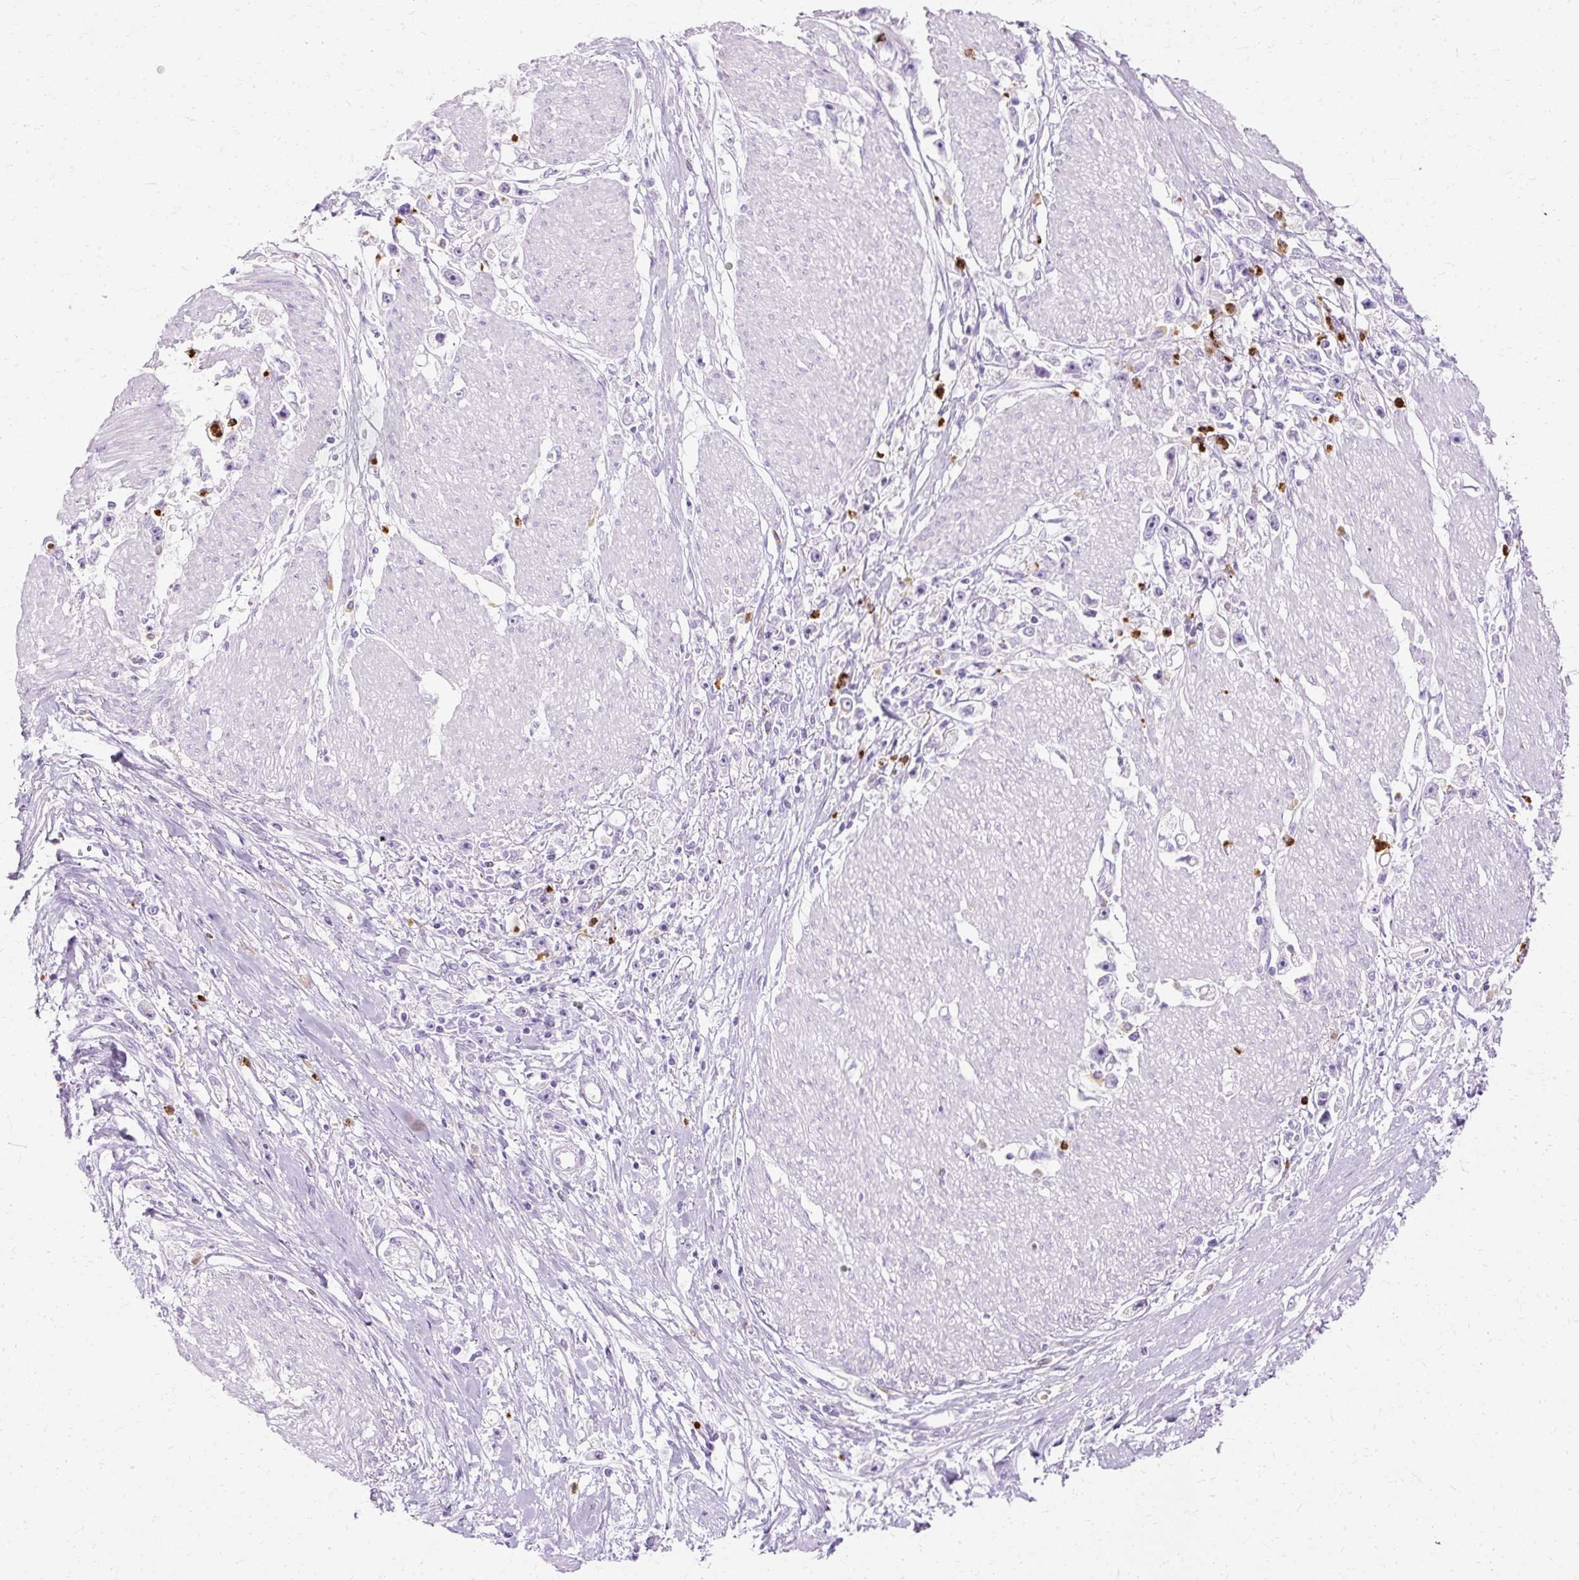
{"staining": {"intensity": "negative", "quantity": "none", "location": "none"}, "tissue": "stomach cancer", "cell_type": "Tumor cells", "image_type": "cancer", "snomed": [{"axis": "morphology", "description": "Adenocarcinoma, NOS"}, {"axis": "topography", "description": "Stomach"}], "caption": "The image reveals no significant positivity in tumor cells of adenocarcinoma (stomach). The staining was performed using DAB (3,3'-diaminobenzidine) to visualize the protein expression in brown, while the nuclei were stained in blue with hematoxylin (Magnification: 20x).", "gene": "DEFA1", "patient": {"sex": "female", "age": 59}}